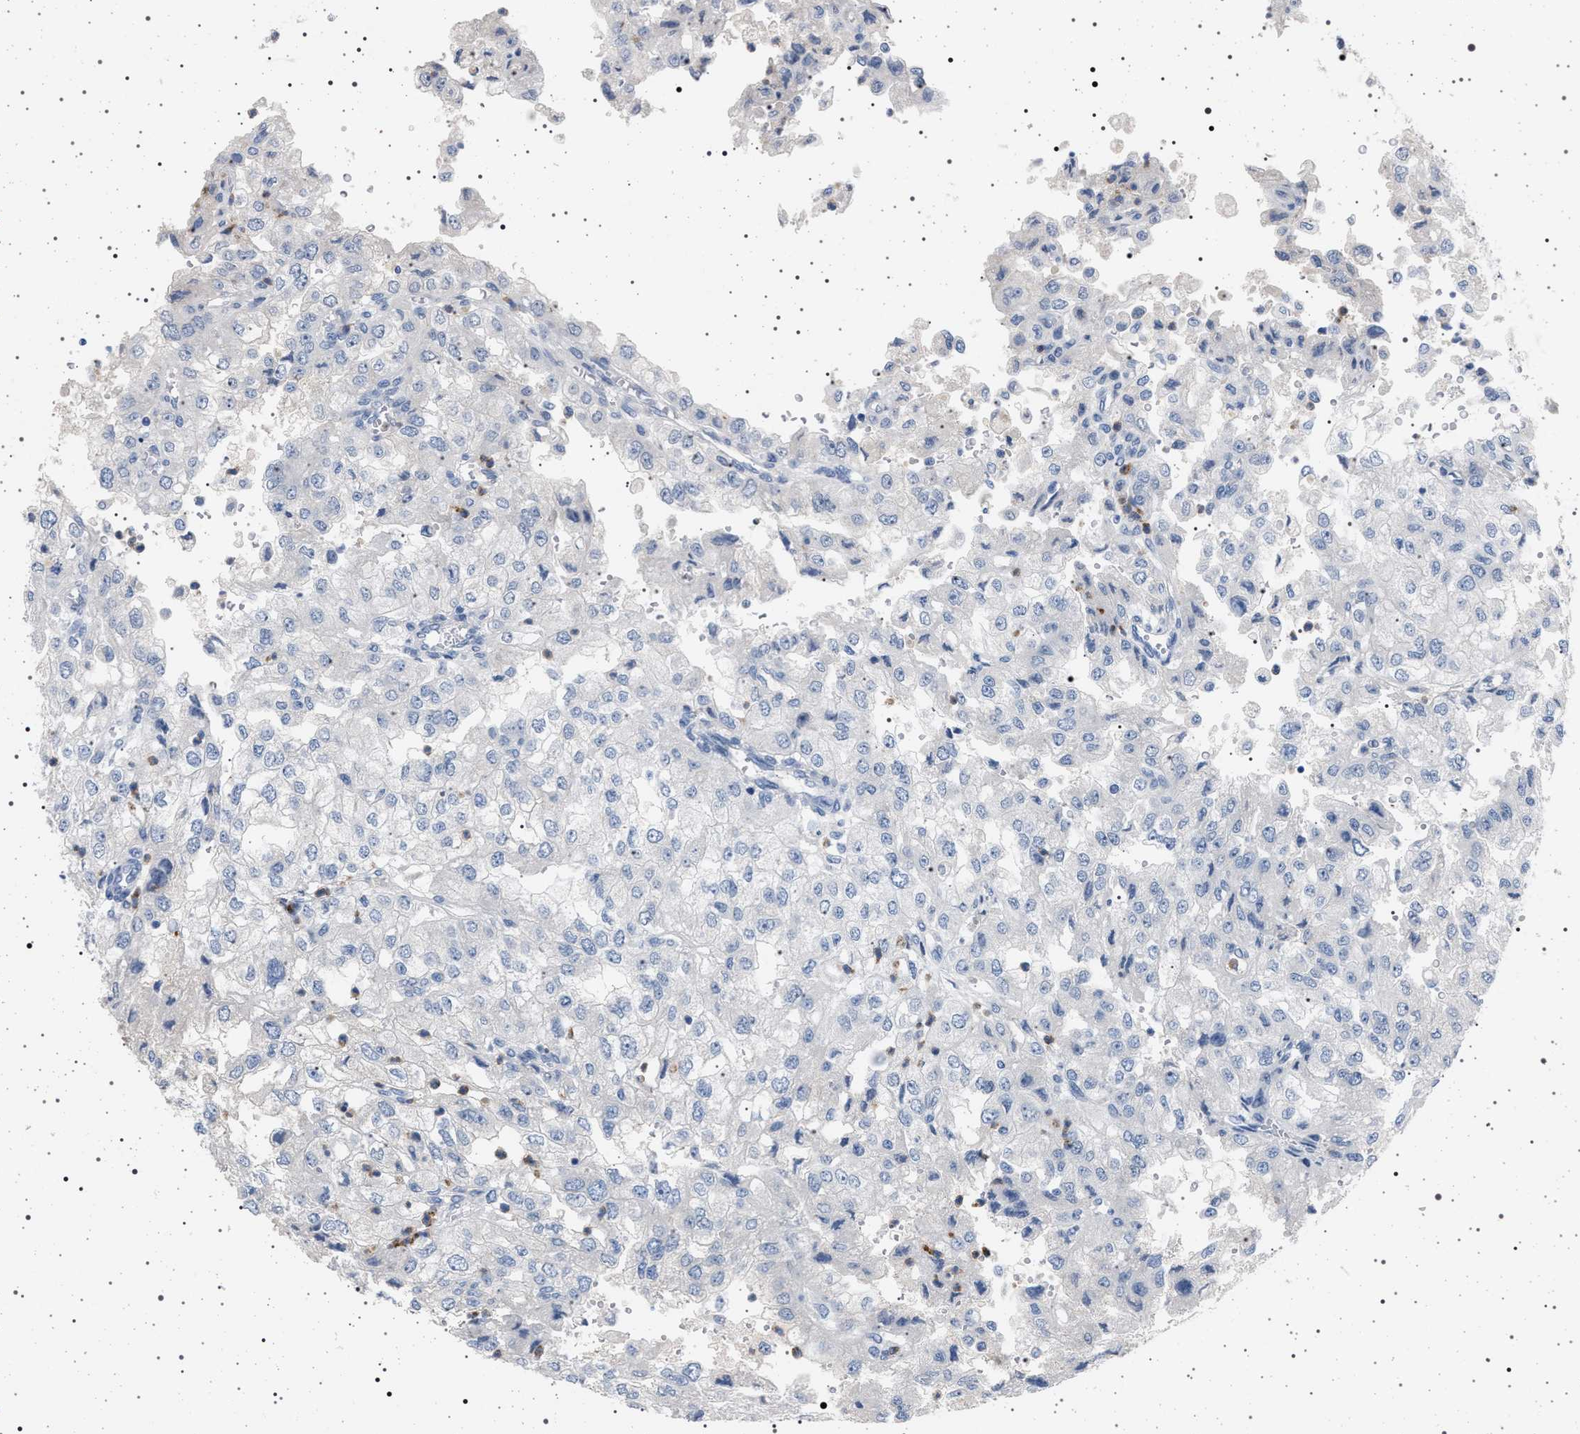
{"staining": {"intensity": "negative", "quantity": "none", "location": "none"}, "tissue": "renal cancer", "cell_type": "Tumor cells", "image_type": "cancer", "snomed": [{"axis": "morphology", "description": "Adenocarcinoma, NOS"}, {"axis": "topography", "description": "Kidney"}], "caption": "Tumor cells show no significant expression in adenocarcinoma (renal).", "gene": "NAT9", "patient": {"sex": "female", "age": 54}}